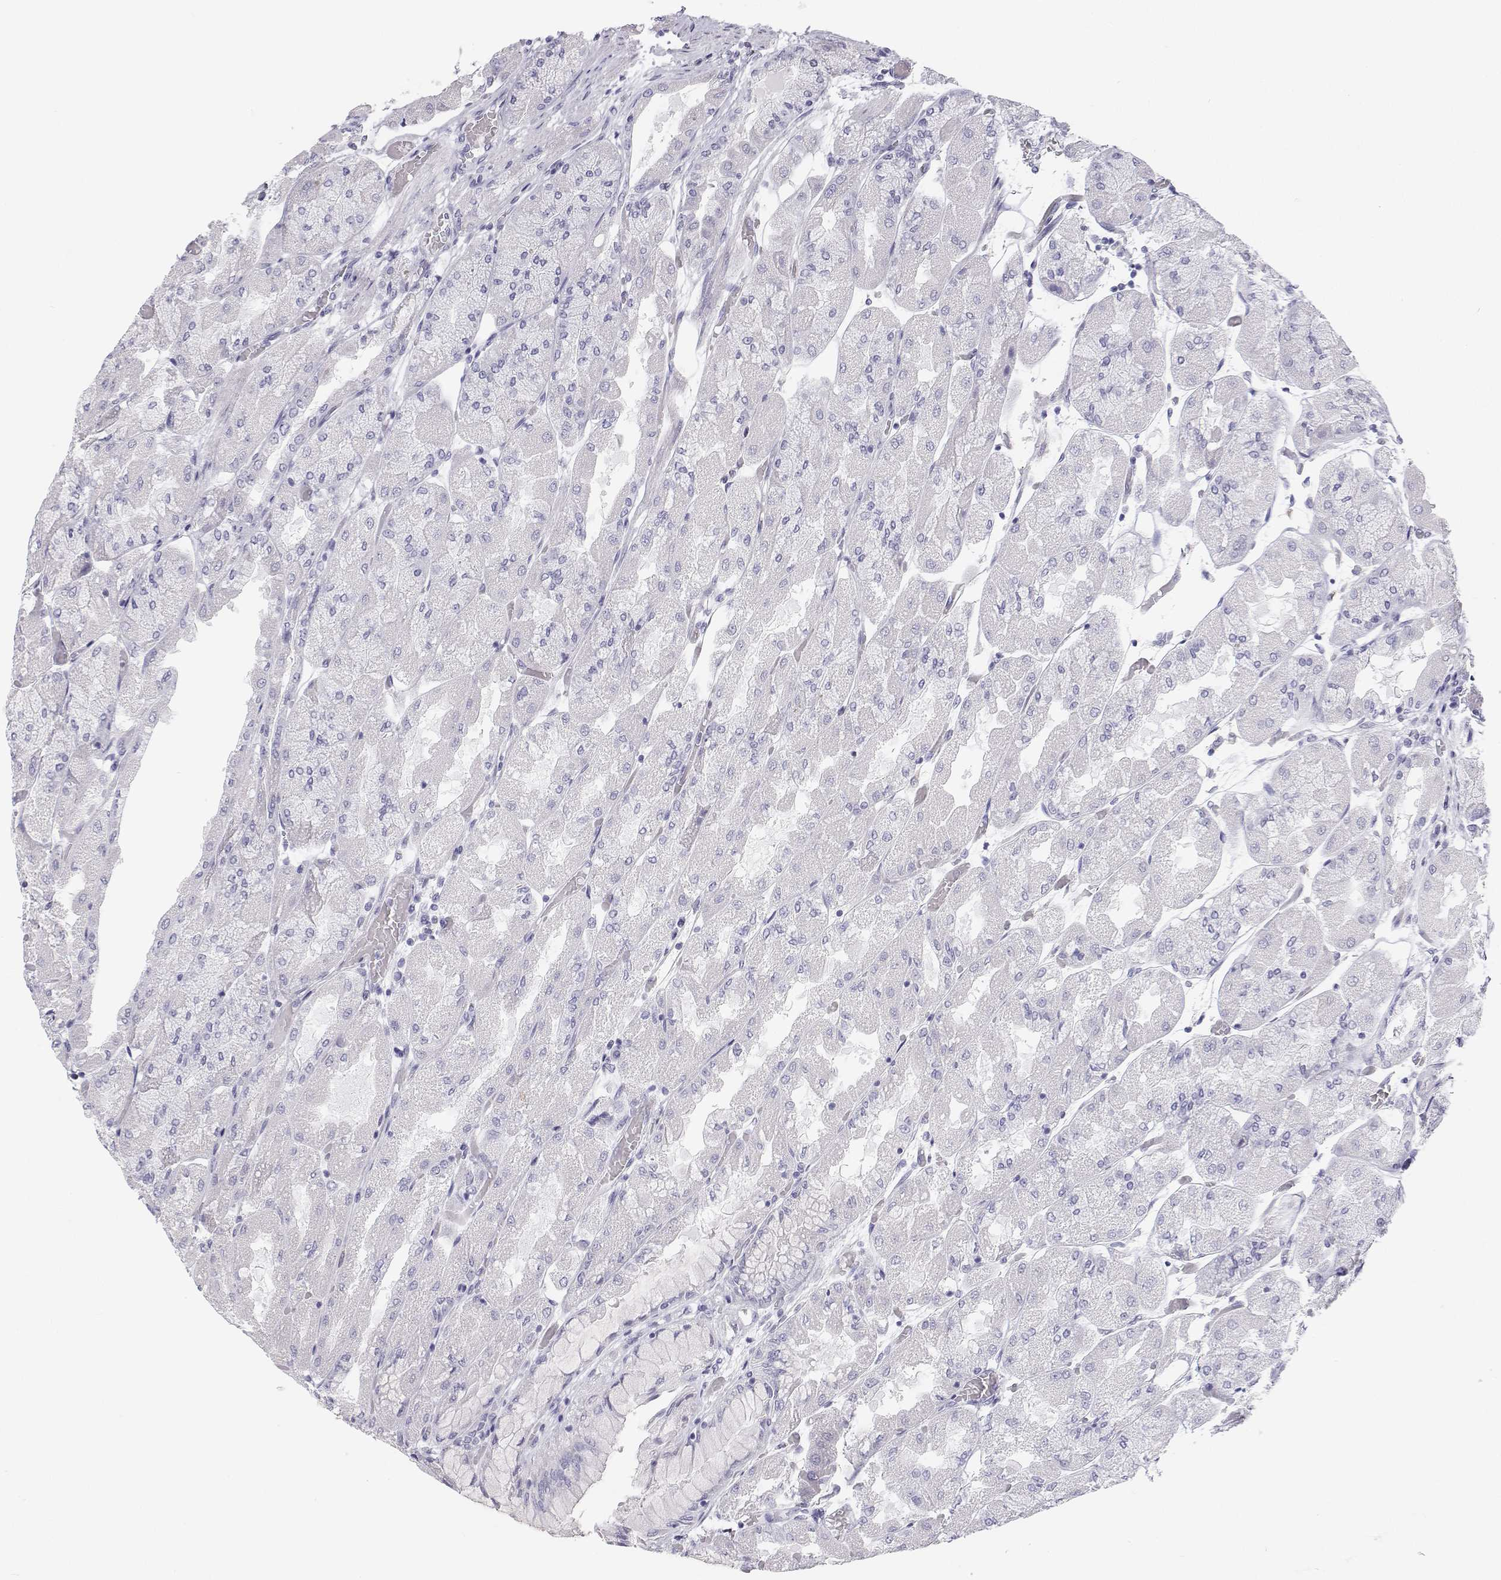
{"staining": {"intensity": "negative", "quantity": "none", "location": "none"}, "tissue": "stomach", "cell_type": "Glandular cells", "image_type": "normal", "snomed": [{"axis": "morphology", "description": "Normal tissue, NOS"}, {"axis": "topography", "description": "Stomach"}], "caption": "Protein analysis of unremarkable stomach demonstrates no significant expression in glandular cells. Brightfield microscopy of immunohistochemistry (IHC) stained with DAB (brown) and hematoxylin (blue), captured at high magnification.", "gene": "TTN", "patient": {"sex": "female", "age": 61}}